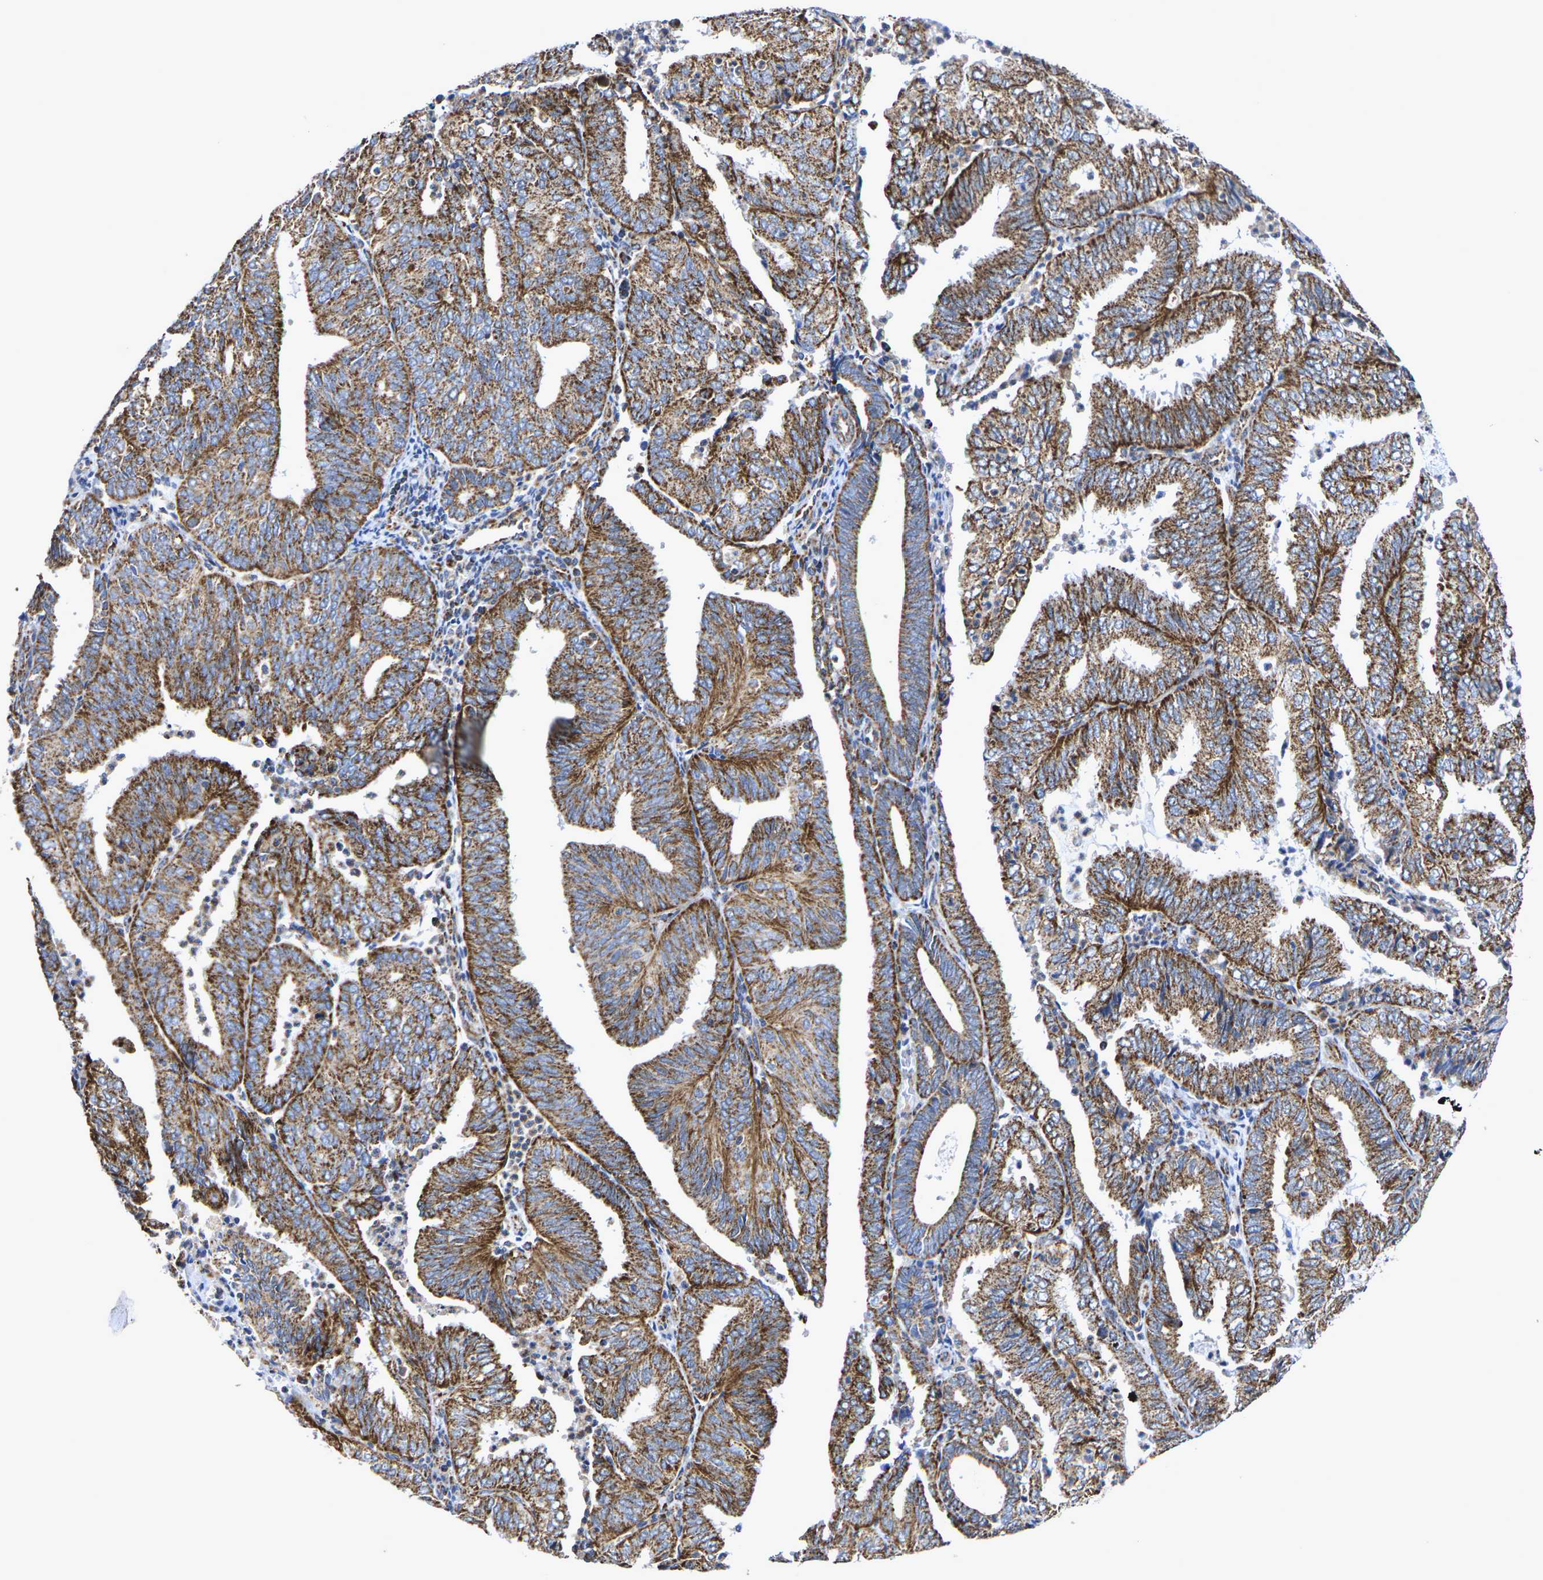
{"staining": {"intensity": "strong", "quantity": ">75%", "location": "cytoplasmic/membranous"}, "tissue": "endometrial cancer", "cell_type": "Tumor cells", "image_type": "cancer", "snomed": [{"axis": "morphology", "description": "Adenocarcinoma, NOS"}, {"axis": "topography", "description": "Uterus"}], "caption": "A brown stain highlights strong cytoplasmic/membranous staining of a protein in adenocarcinoma (endometrial) tumor cells.", "gene": "P2RY11", "patient": {"sex": "female", "age": 60}}